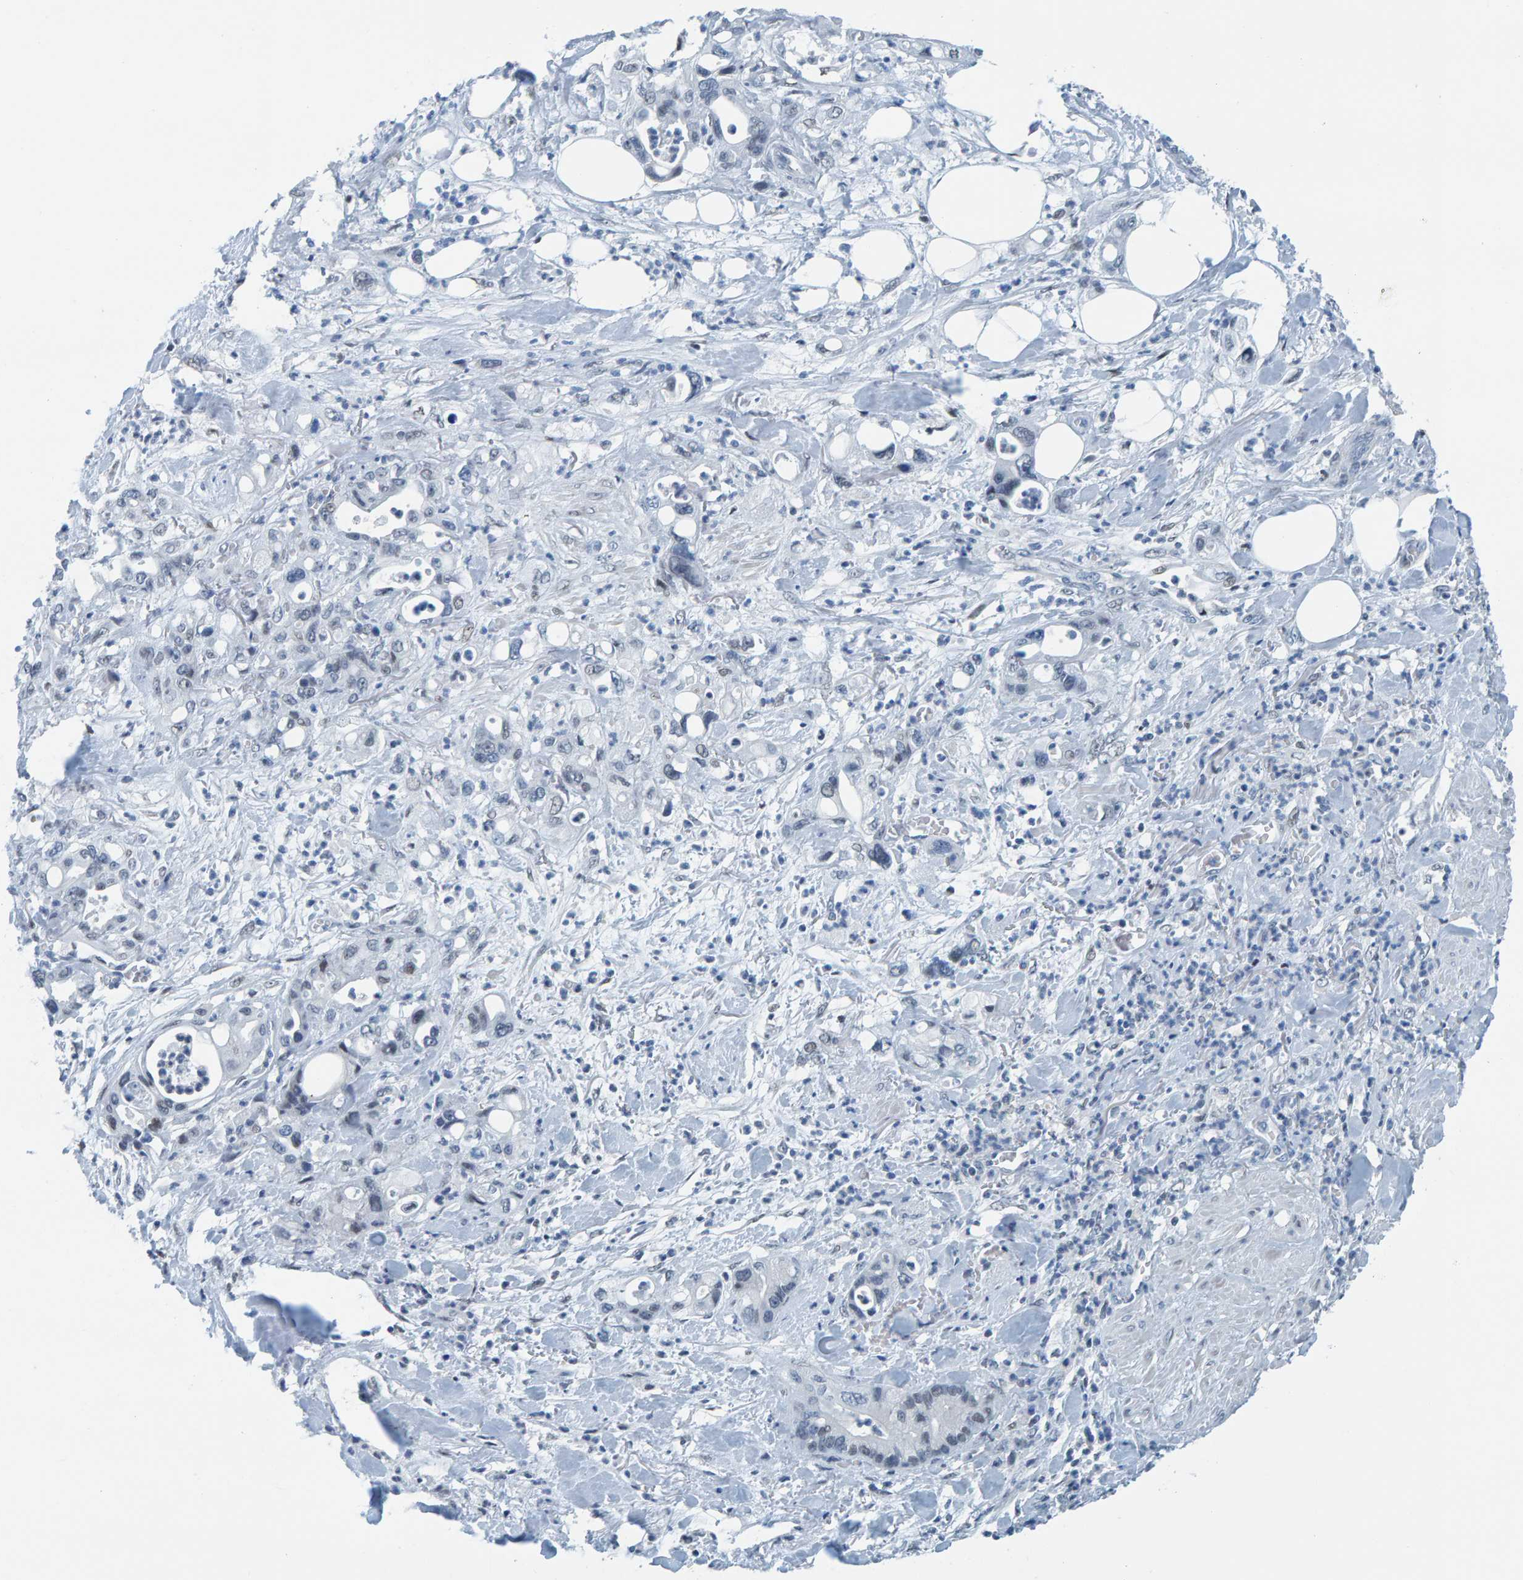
{"staining": {"intensity": "negative", "quantity": "none", "location": "none"}, "tissue": "pancreatic cancer", "cell_type": "Tumor cells", "image_type": "cancer", "snomed": [{"axis": "morphology", "description": "Adenocarcinoma, NOS"}, {"axis": "topography", "description": "Pancreas"}], "caption": "This is an immunohistochemistry (IHC) histopathology image of human adenocarcinoma (pancreatic). There is no positivity in tumor cells.", "gene": "CNP", "patient": {"sex": "male", "age": 70}}